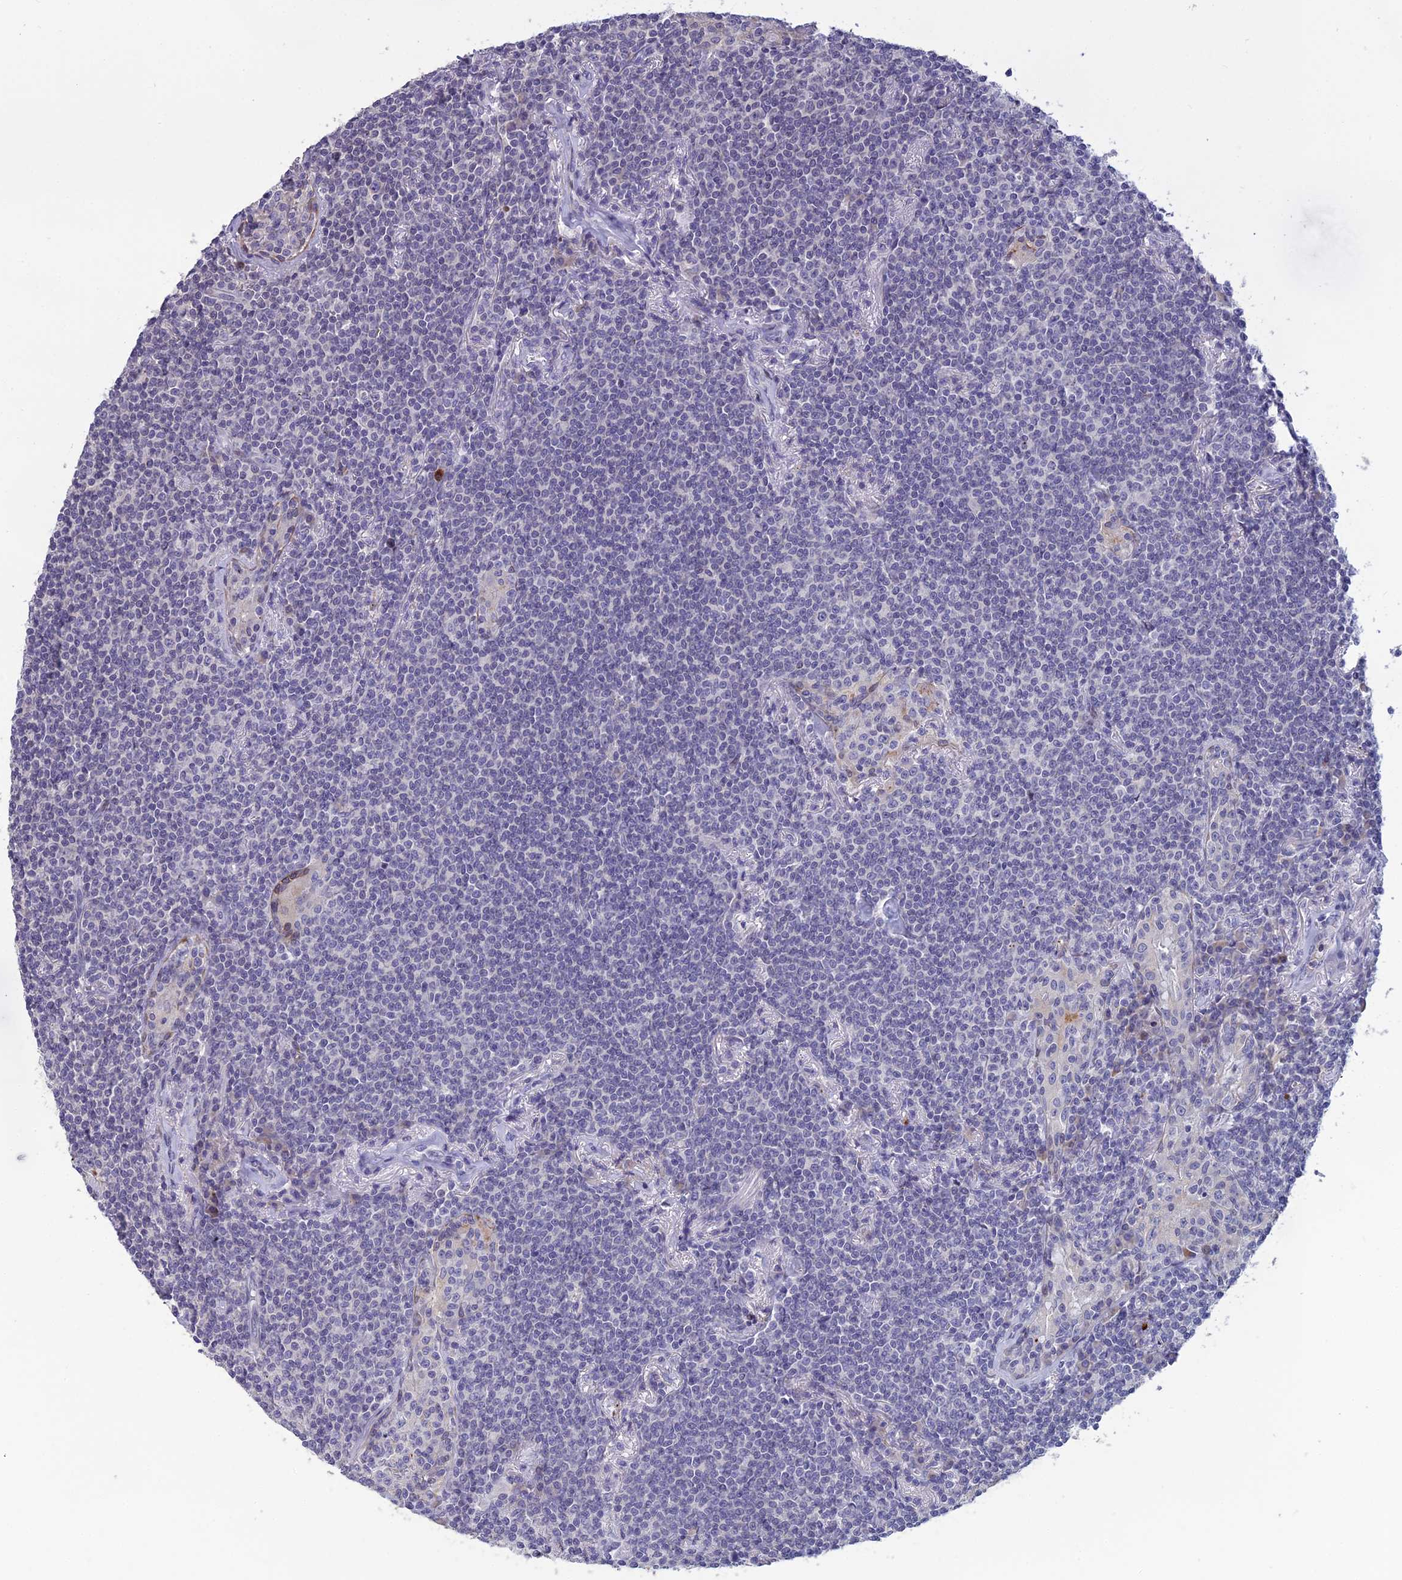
{"staining": {"intensity": "negative", "quantity": "none", "location": "none"}, "tissue": "lymphoma", "cell_type": "Tumor cells", "image_type": "cancer", "snomed": [{"axis": "morphology", "description": "Malignant lymphoma, non-Hodgkin's type, Low grade"}, {"axis": "topography", "description": "Lung"}], "caption": "Tumor cells are negative for protein expression in human low-grade malignant lymphoma, non-Hodgkin's type. Brightfield microscopy of IHC stained with DAB (brown) and hematoxylin (blue), captured at high magnification.", "gene": "TMEM134", "patient": {"sex": "female", "age": 71}}